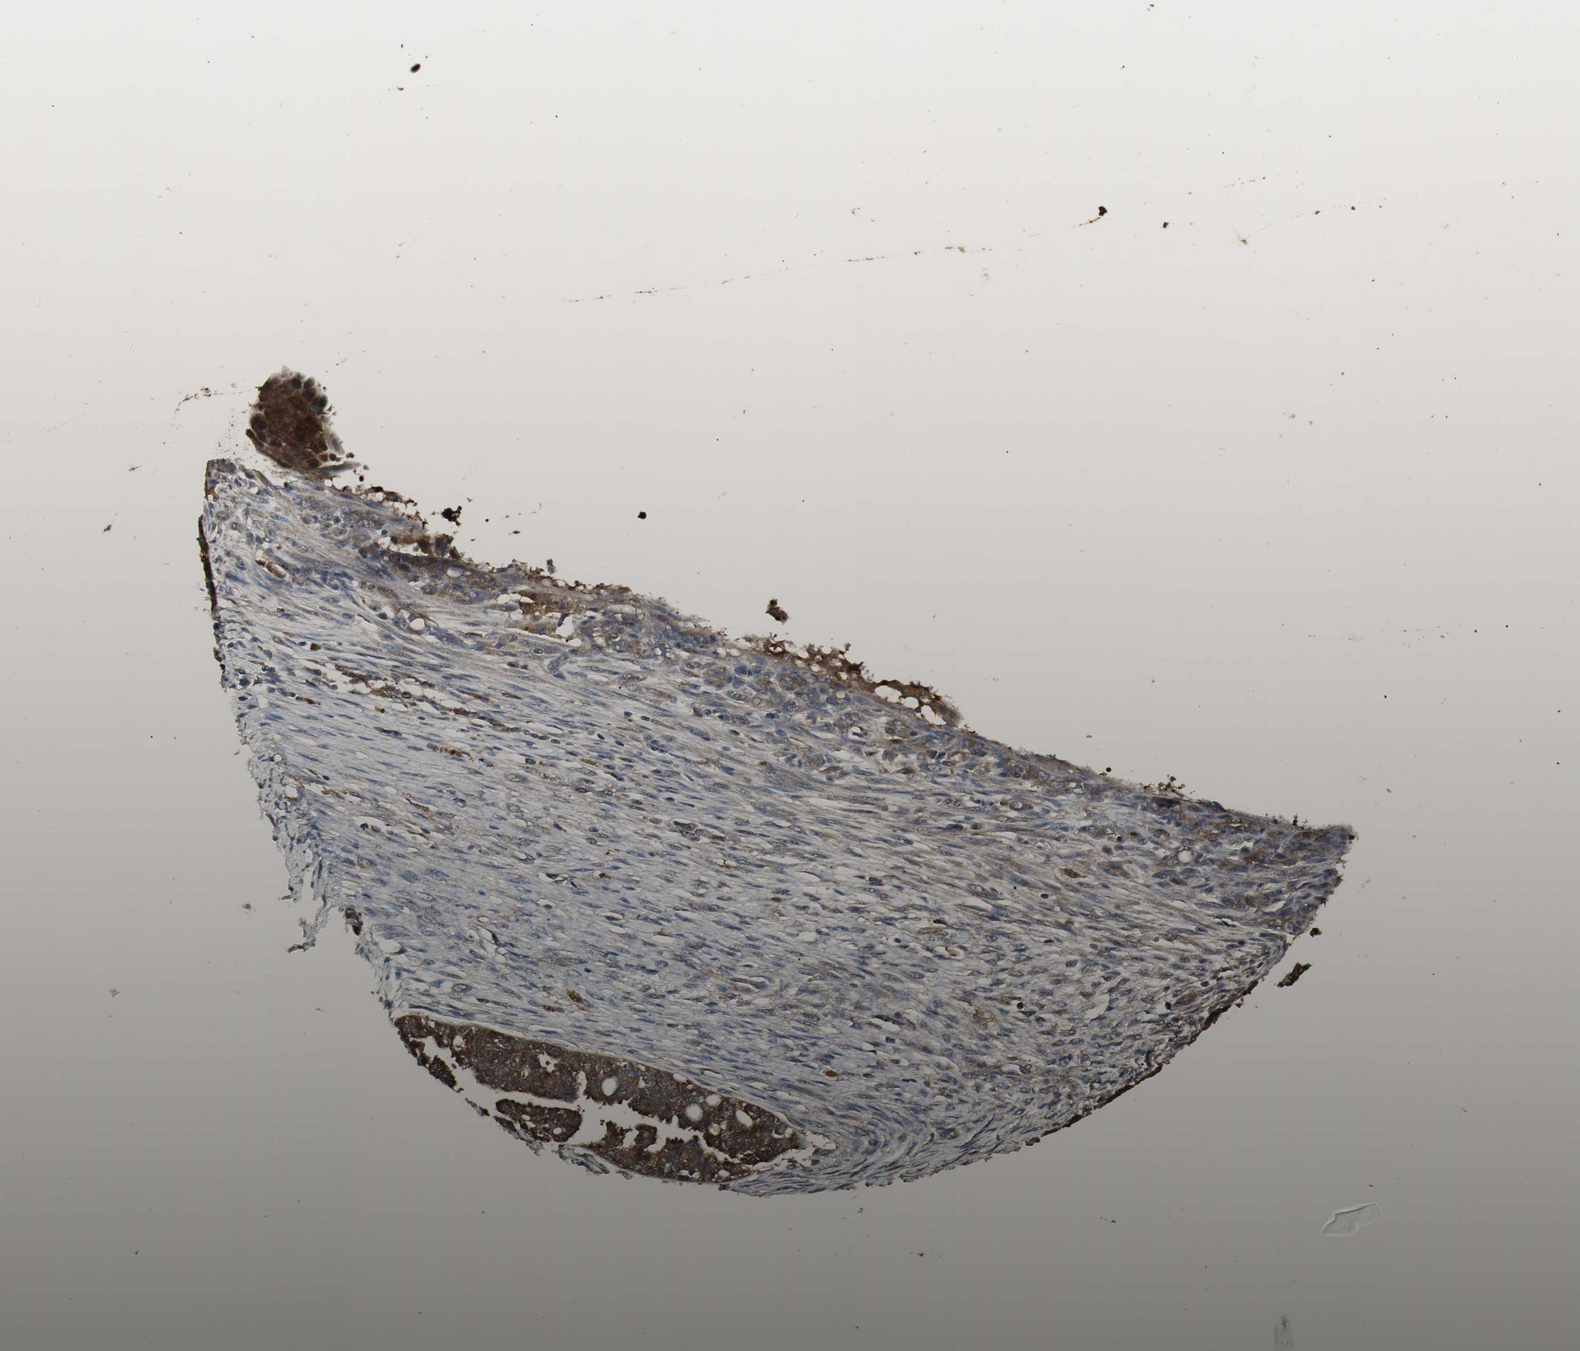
{"staining": {"intensity": "strong", "quantity": ">75%", "location": "cytoplasmic/membranous"}, "tissue": "ovarian cancer", "cell_type": "Tumor cells", "image_type": "cancer", "snomed": [{"axis": "morphology", "description": "Cystadenocarcinoma, serous, NOS"}, {"axis": "topography", "description": "Ovary"}], "caption": "A histopathology image showing strong cytoplasmic/membranous staining in approximately >75% of tumor cells in ovarian serous cystadenocarcinoma, as visualized by brown immunohistochemical staining.", "gene": "HPRT1", "patient": {"sex": "female", "age": 58}}